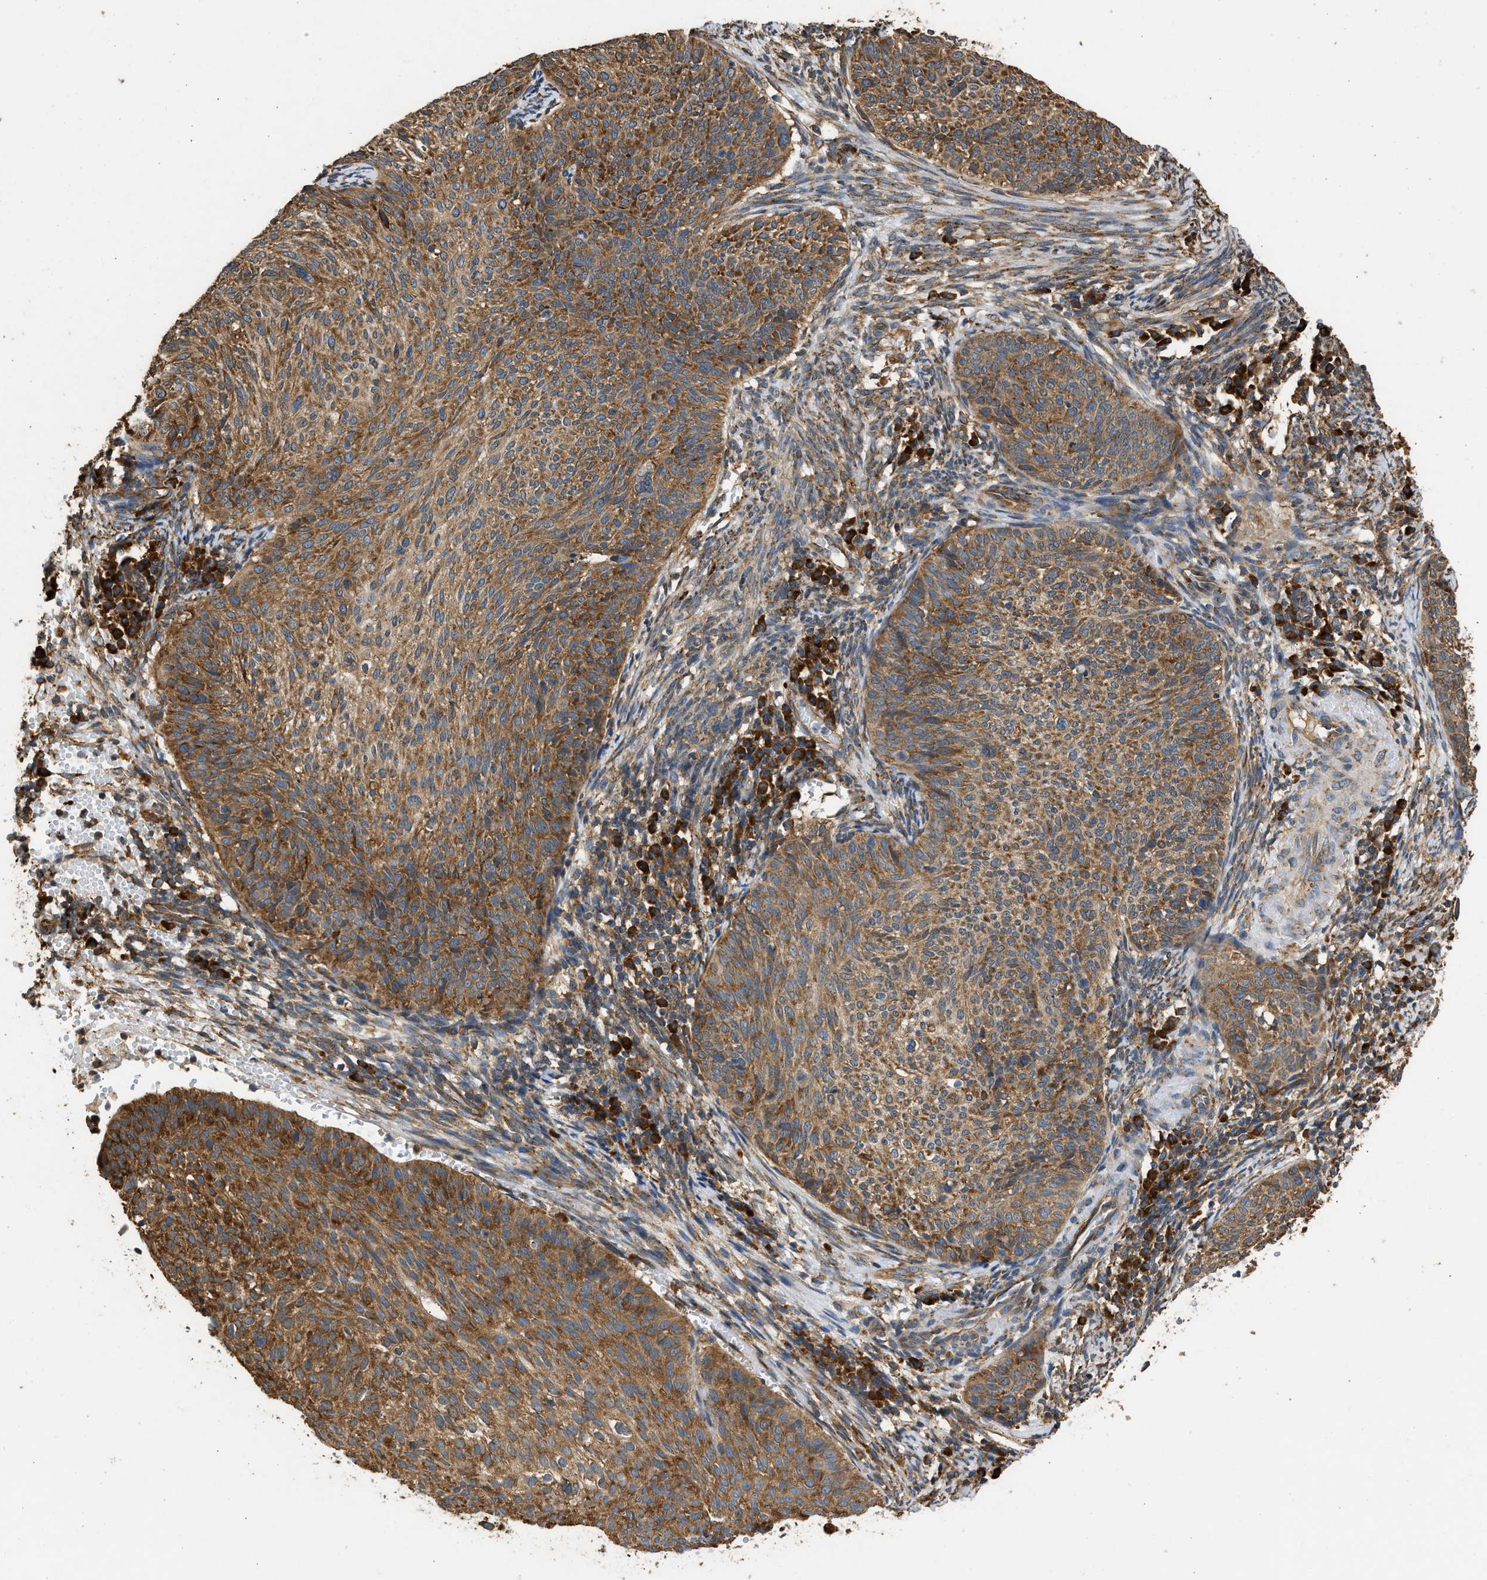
{"staining": {"intensity": "moderate", "quantity": ">75%", "location": "cytoplasmic/membranous"}, "tissue": "cervical cancer", "cell_type": "Tumor cells", "image_type": "cancer", "snomed": [{"axis": "morphology", "description": "Squamous cell carcinoma, NOS"}, {"axis": "topography", "description": "Cervix"}], "caption": "DAB (3,3'-diaminobenzidine) immunohistochemical staining of cervical squamous cell carcinoma displays moderate cytoplasmic/membranous protein positivity in about >75% of tumor cells. The staining was performed using DAB, with brown indicating positive protein expression. Nuclei are stained blue with hematoxylin.", "gene": "SLC36A4", "patient": {"sex": "female", "age": 70}}